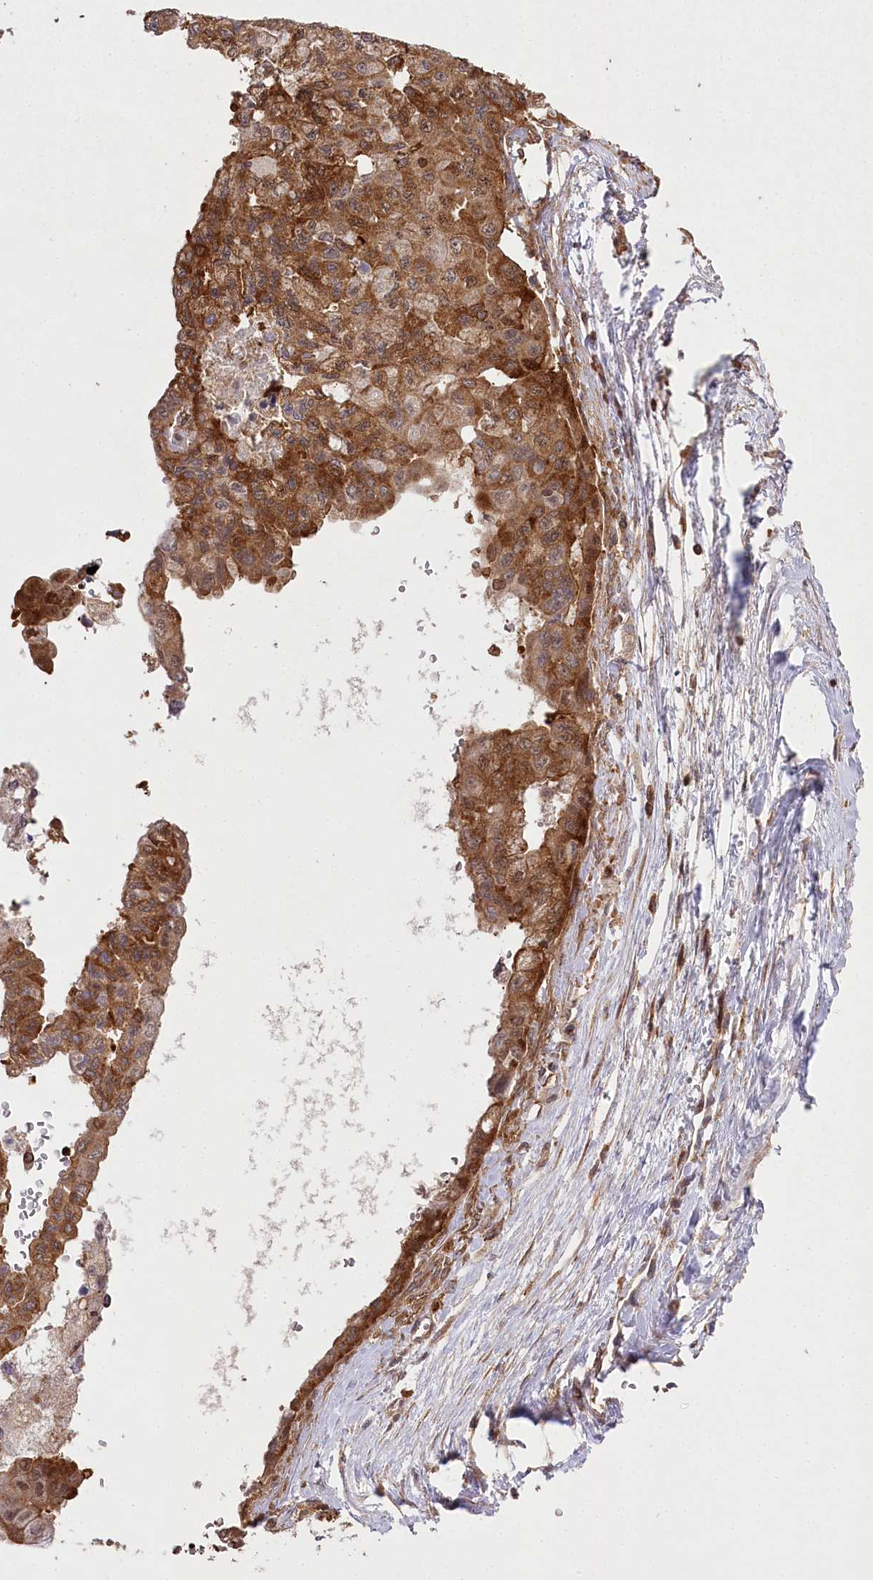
{"staining": {"intensity": "moderate", "quantity": ">75%", "location": "cytoplasmic/membranous,nuclear"}, "tissue": "pancreatic cancer", "cell_type": "Tumor cells", "image_type": "cancer", "snomed": [{"axis": "morphology", "description": "Adenocarcinoma, NOS"}, {"axis": "topography", "description": "Pancreas"}], "caption": "Moderate cytoplasmic/membranous and nuclear protein staining is identified in approximately >75% of tumor cells in pancreatic cancer.", "gene": "CCDC91", "patient": {"sex": "male", "age": 51}}